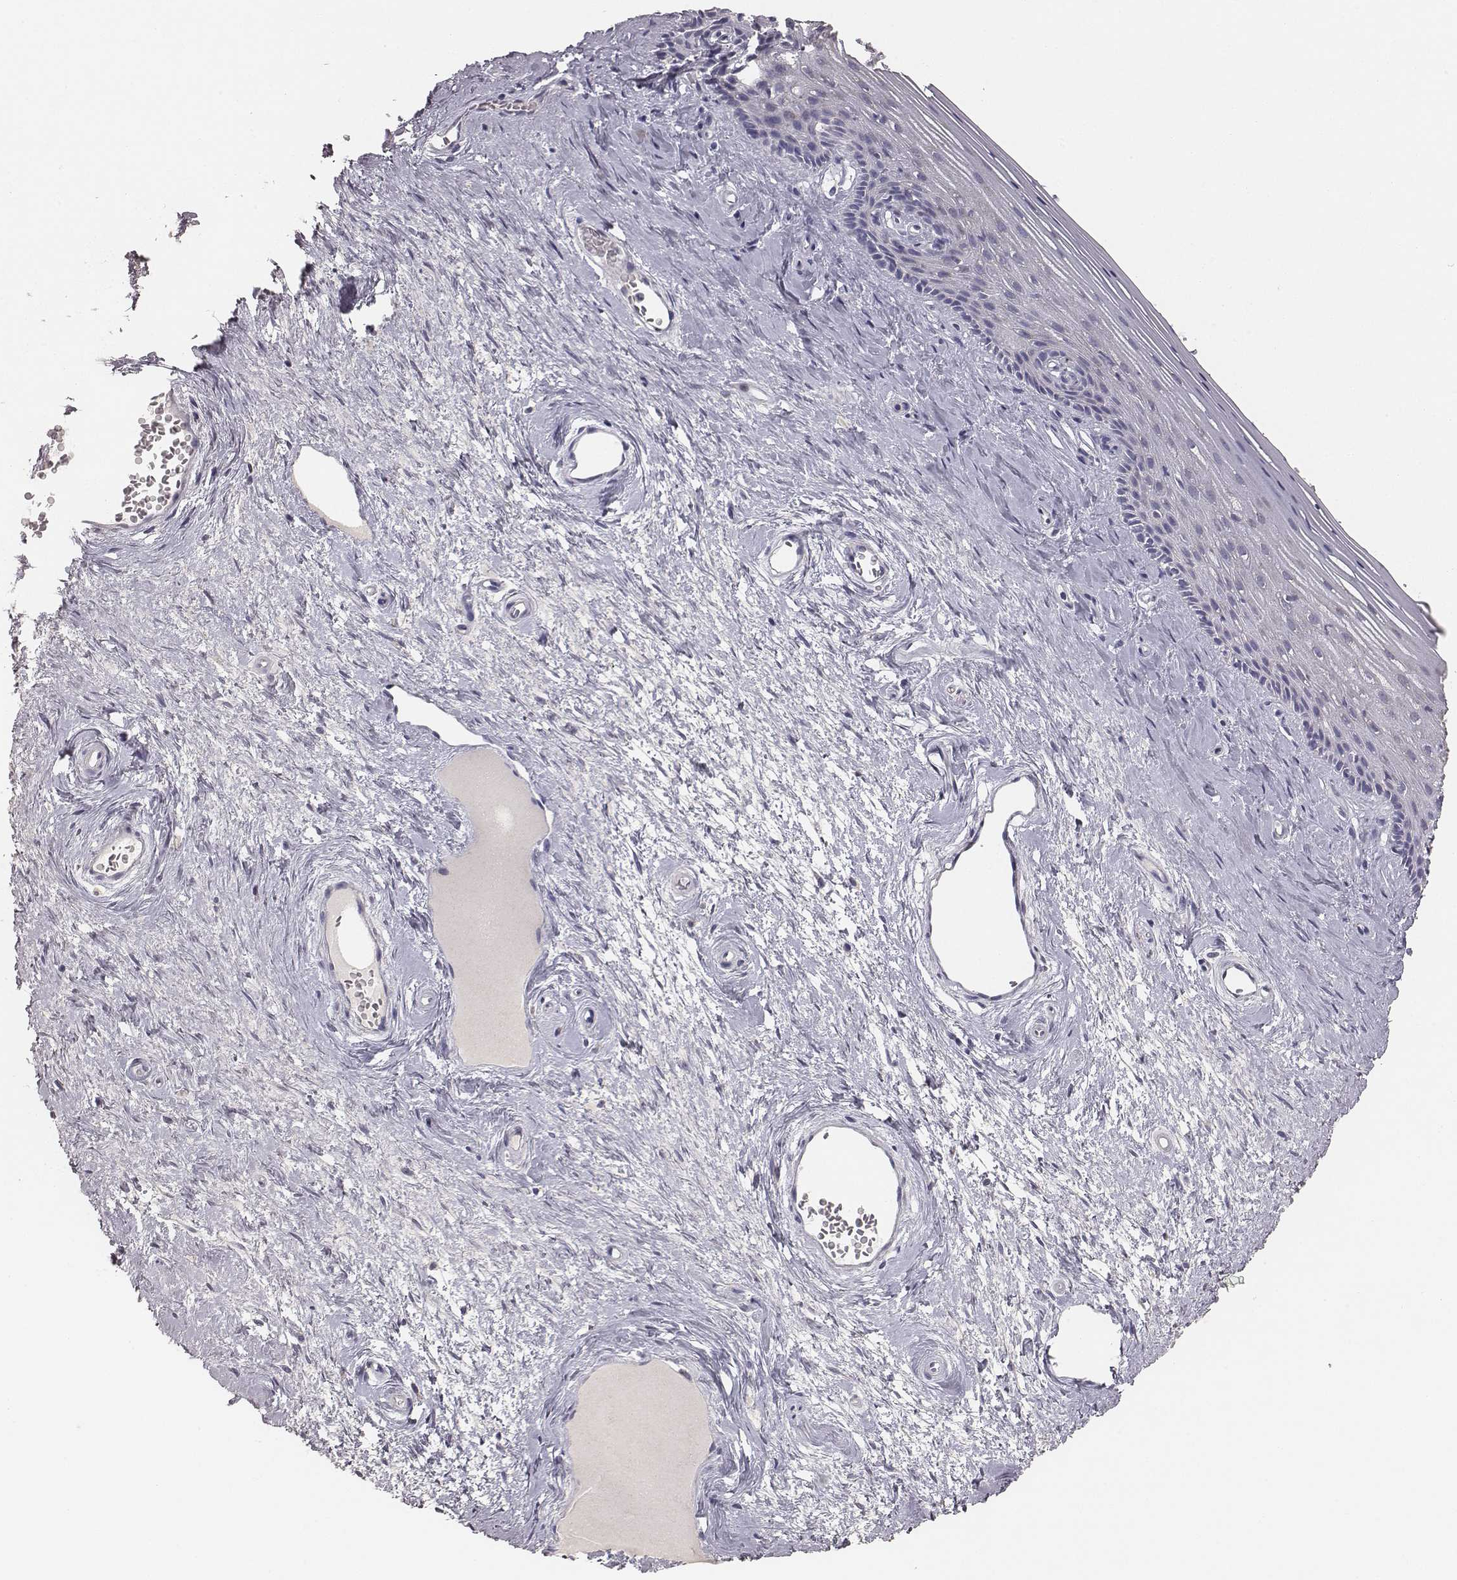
{"staining": {"intensity": "weak", "quantity": "25%-75%", "location": "cytoplasmic/membranous"}, "tissue": "vagina", "cell_type": "Squamous epithelial cells", "image_type": "normal", "snomed": [{"axis": "morphology", "description": "Normal tissue, NOS"}, {"axis": "topography", "description": "Vagina"}], "caption": "Immunohistochemical staining of unremarkable human vagina displays low levels of weak cytoplasmic/membranous positivity in about 25%-75% of squamous epithelial cells. (IHC, brightfield microscopy, high magnification).", "gene": "ABCD3", "patient": {"sex": "female", "age": 45}}